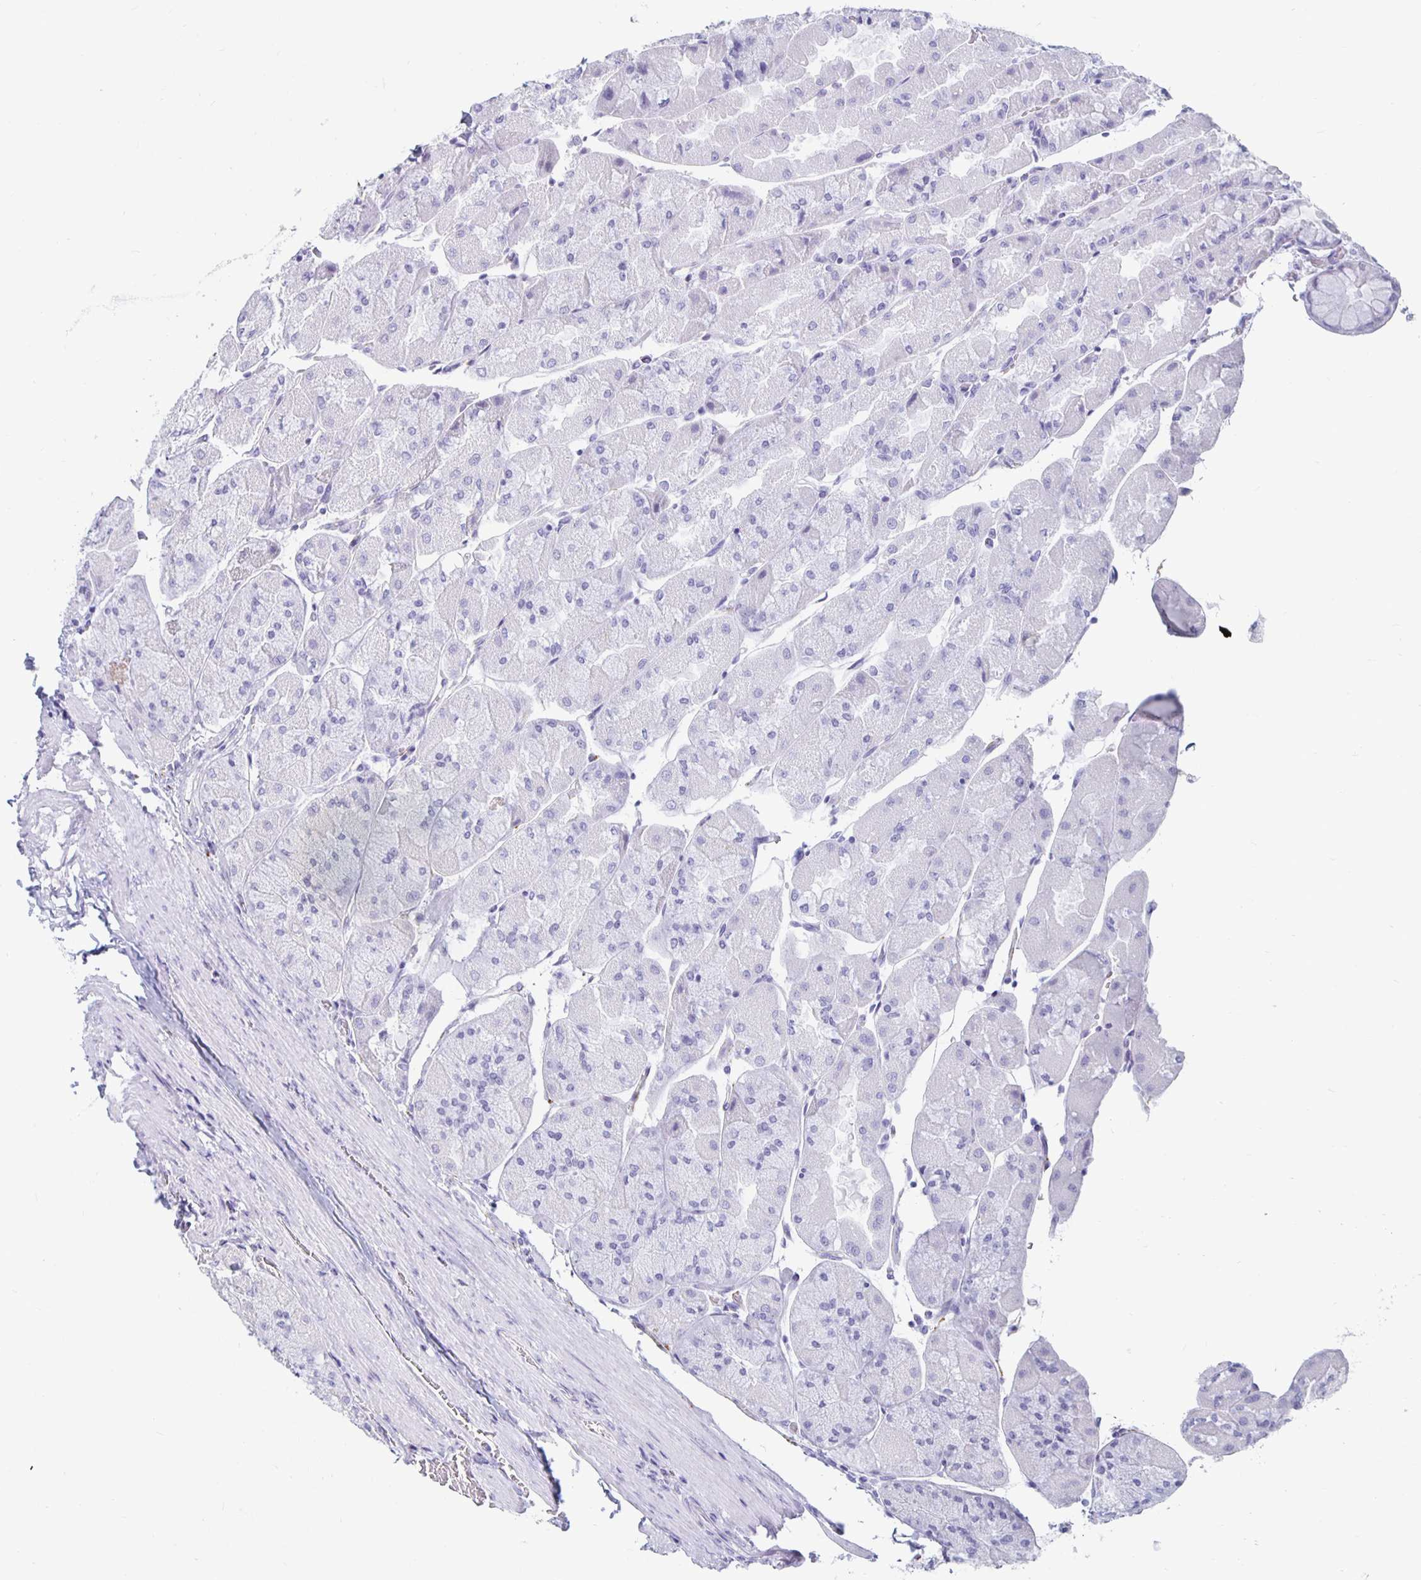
{"staining": {"intensity": "negative", "quantity": "none", "location": "none"}, "tissue": "stomach", "cell_type": "Glandular cells", "image_type": "normal", "snomed": [{"axis": "morphology", "description": "Normal tissue, NOS"}, {"axis": "topography", "description": "Stomach"}], "caption": "Glandular cells show no significant positivity in benign stomach.", "gene": "KCNQ2", "patient": {"sex": "female", "age": 61}}